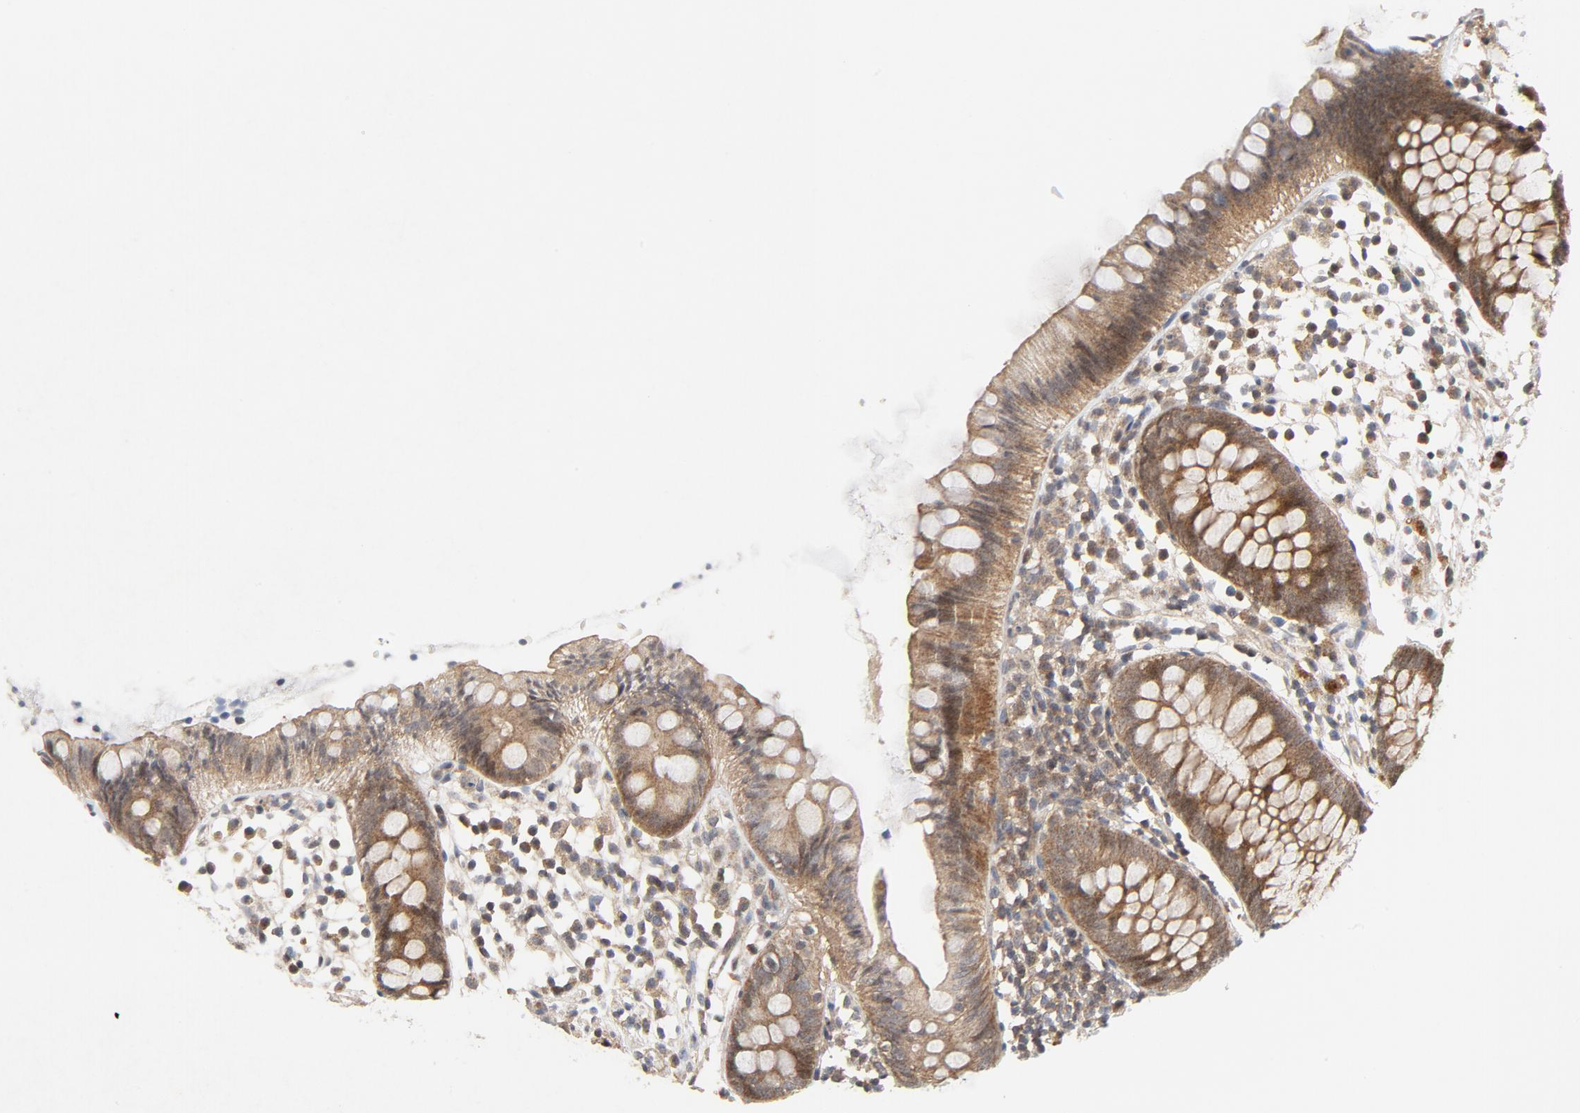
{"staining": {"intensity": "moderate", "quantity": ">75%", "location": "cytoplasmic/membranous"}, "tissue": "appendix", "cell_type": "Glandular cells", "image_type": "normal", "snomed": [{"axis": "morphology", "description": "Normal tissue, NOS"}, {"axis": "topography", "description": "Appendix"}], "caption": "Immunohistochemical staining of unremarkable human appendix exhibits moderate cytoplasmic/membranous protein staining in about >75% of glandular cells. (DAB IHC with brightfield microscopy, high magnification).", "gene": "MAP2K7", "patient": {"sex": "male", "age": 38}}